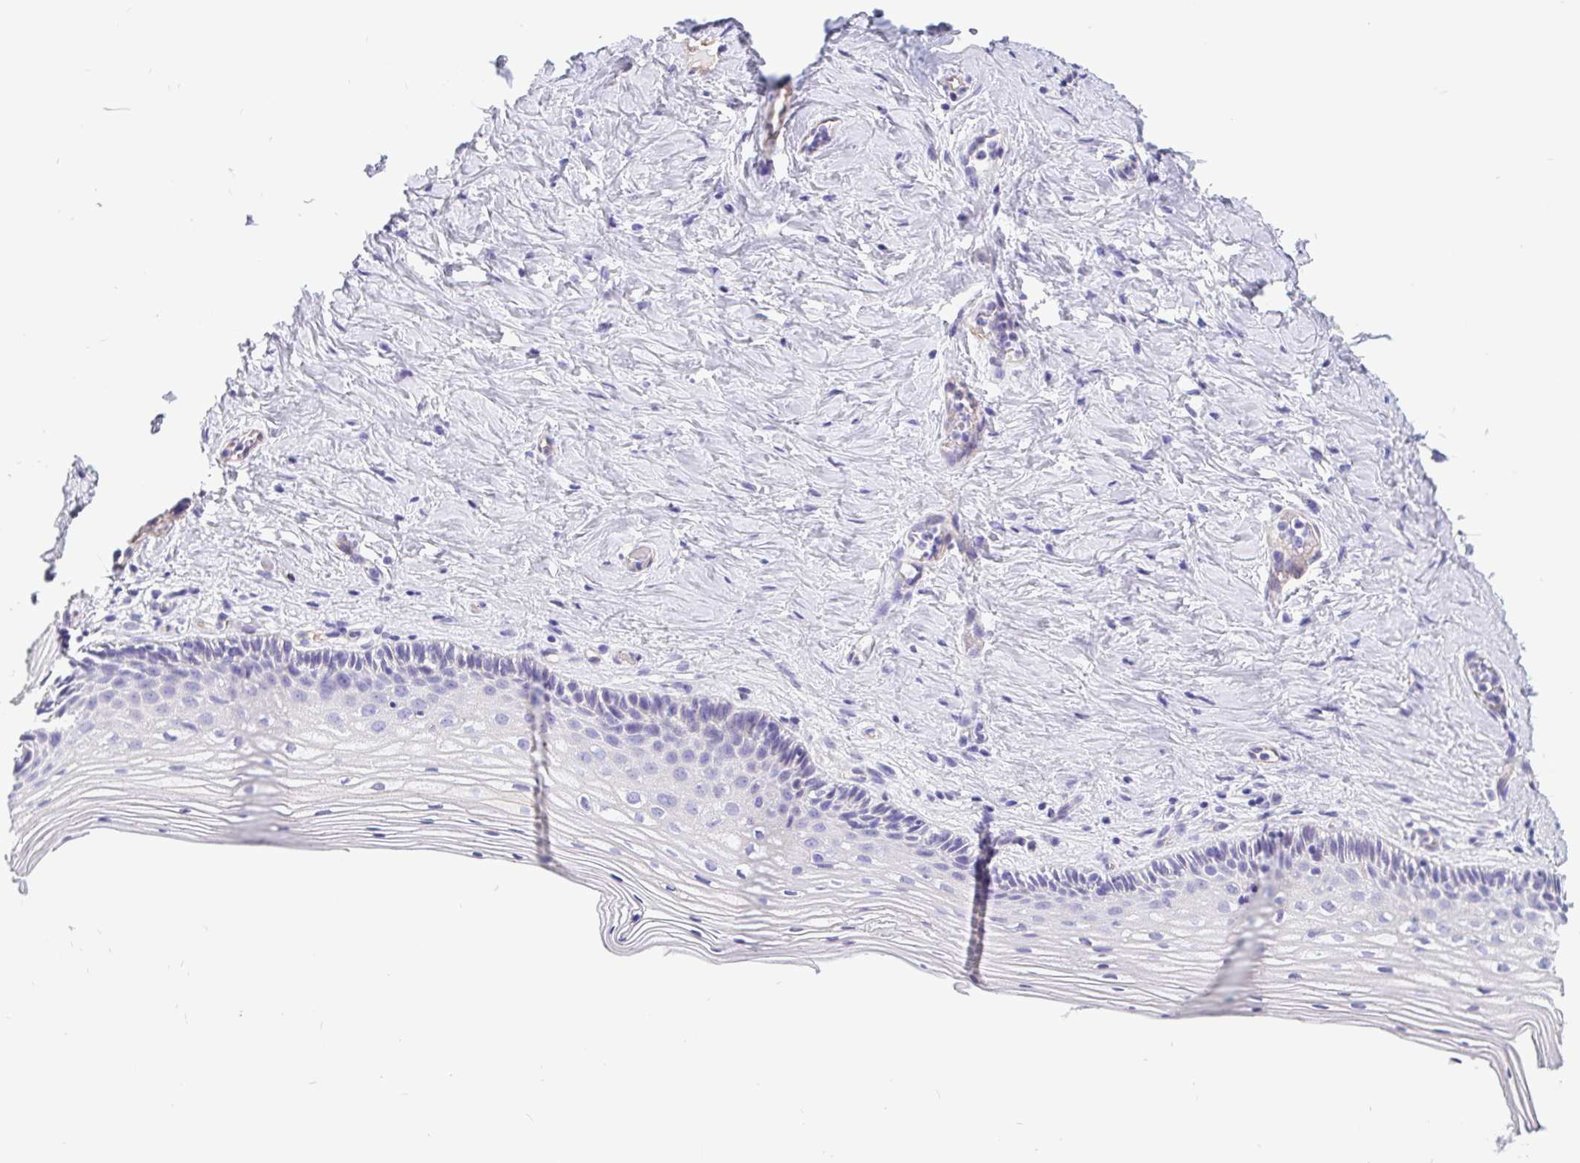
{"staining": {"intensity": "negative", "quantity": "none", "location": "none"}, "tissue": "vagina", "cell_type": "Squamous epithelial cells", "image_type": "normal", "snomed": [{"axis": "morphology", "description": "Normal tissue, NOS"}, {"axis": "topography", "description": "Vagina"}], "caption": "High power microscopy histopathology image of an immunohistochemistry (IHC) micrograph of benign vagina, revealing no significant positivity in squamous epithelial cells. Brightfield microscopy of immunohistochemistry (IHC) stained with DAB (3,3'-diaminobenzidine) (brown) and hematoxylin (blue), captured at high magnification.", "gene": "LIMCH1", "patient": {"sex": "female", "age": 45}}